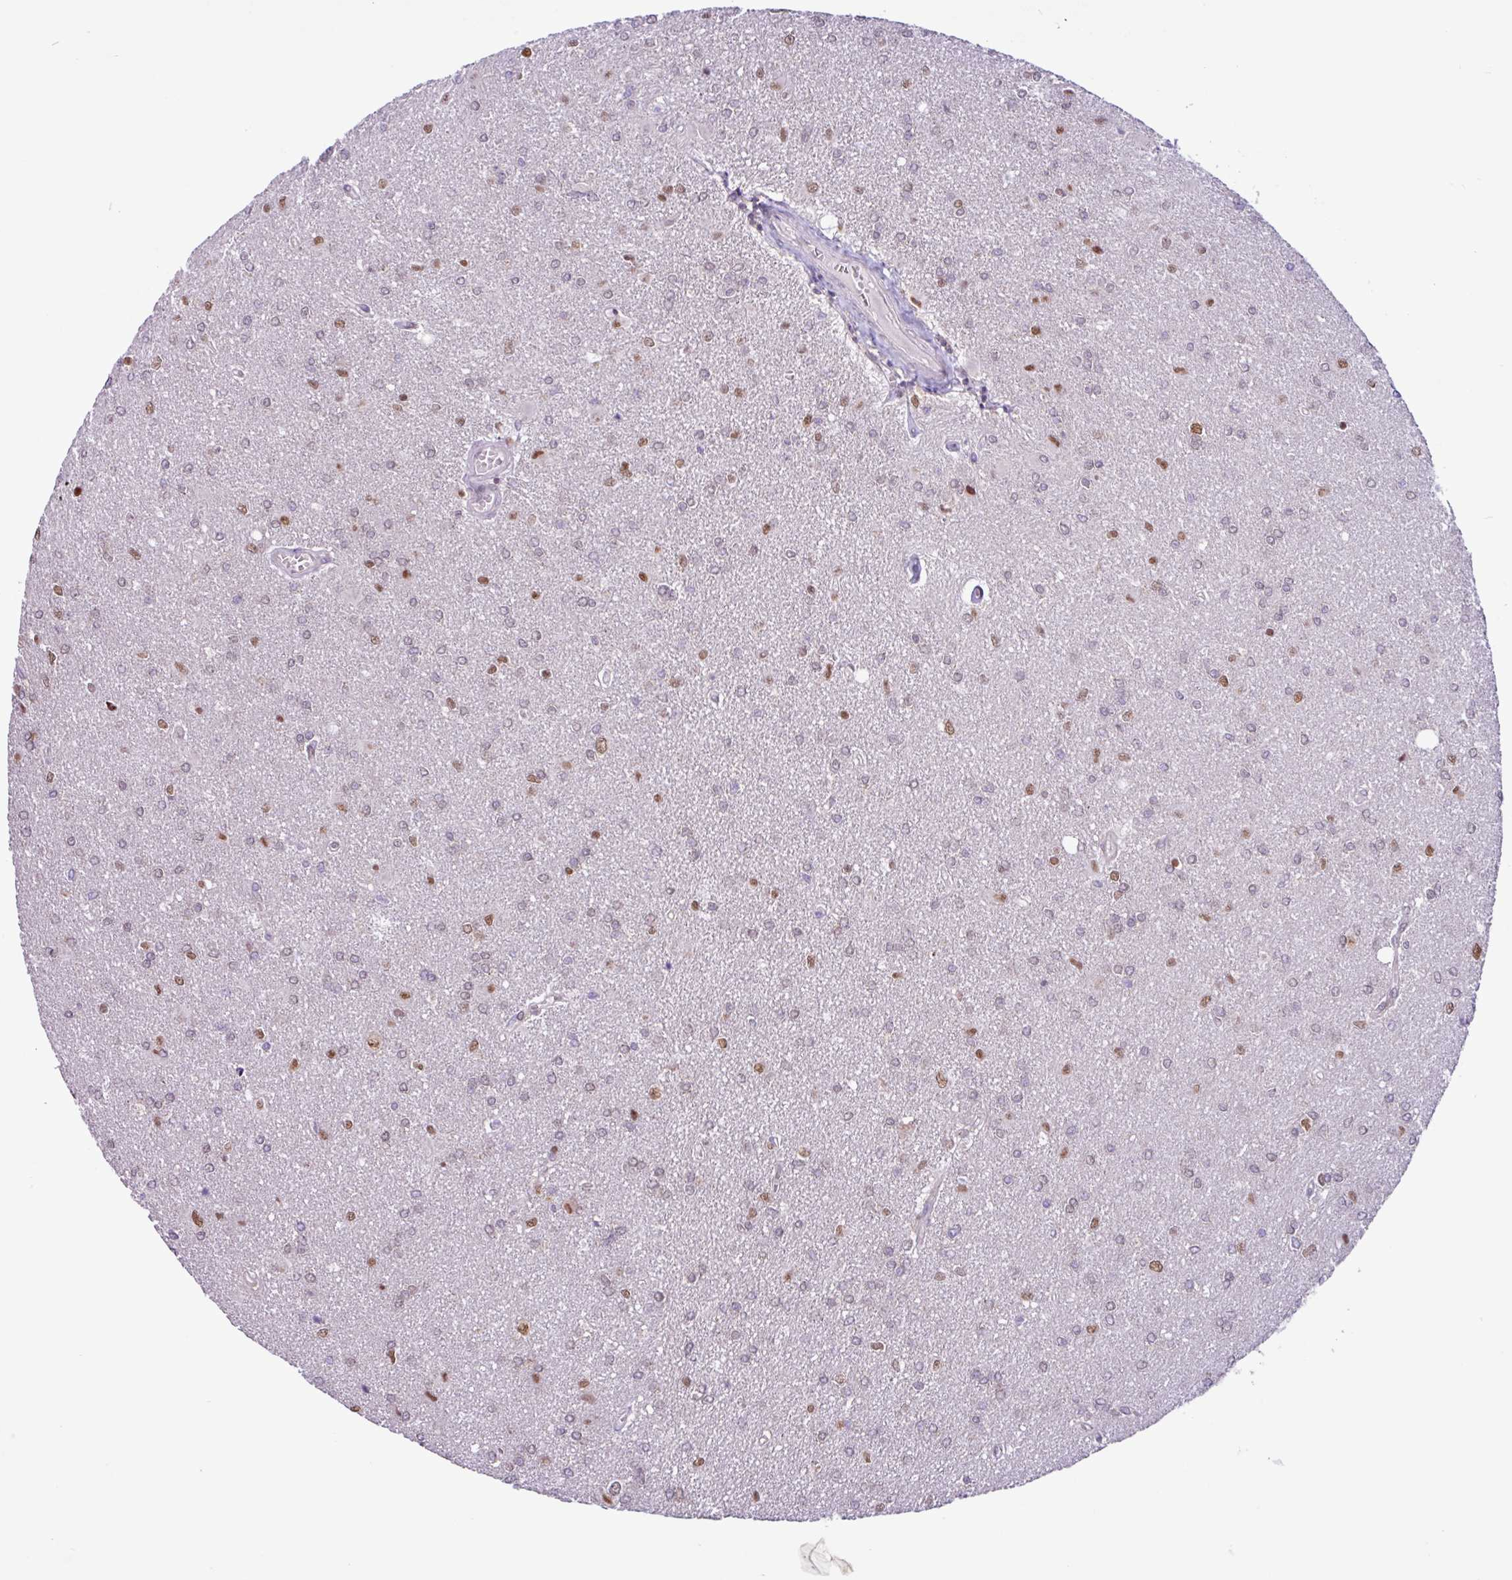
{"staining": {"intensity": "weak", "quantity": ">75%", "location": "cytoplasmic/membranous"}, "tissue": "glioma", "cell_type": "Tumor cells", "image_type": "cancer", "snomed": [{"axis": "morphology", "description": "Glioma, malignant, High grade"}, {"axis": "topography", "description": "Brain"}], "caption": "Human glioma stained with a protein marker shows weak staining in tumor cells.", "gene": "ACTR3", "patient": {"sex": "male", "age": 67}}